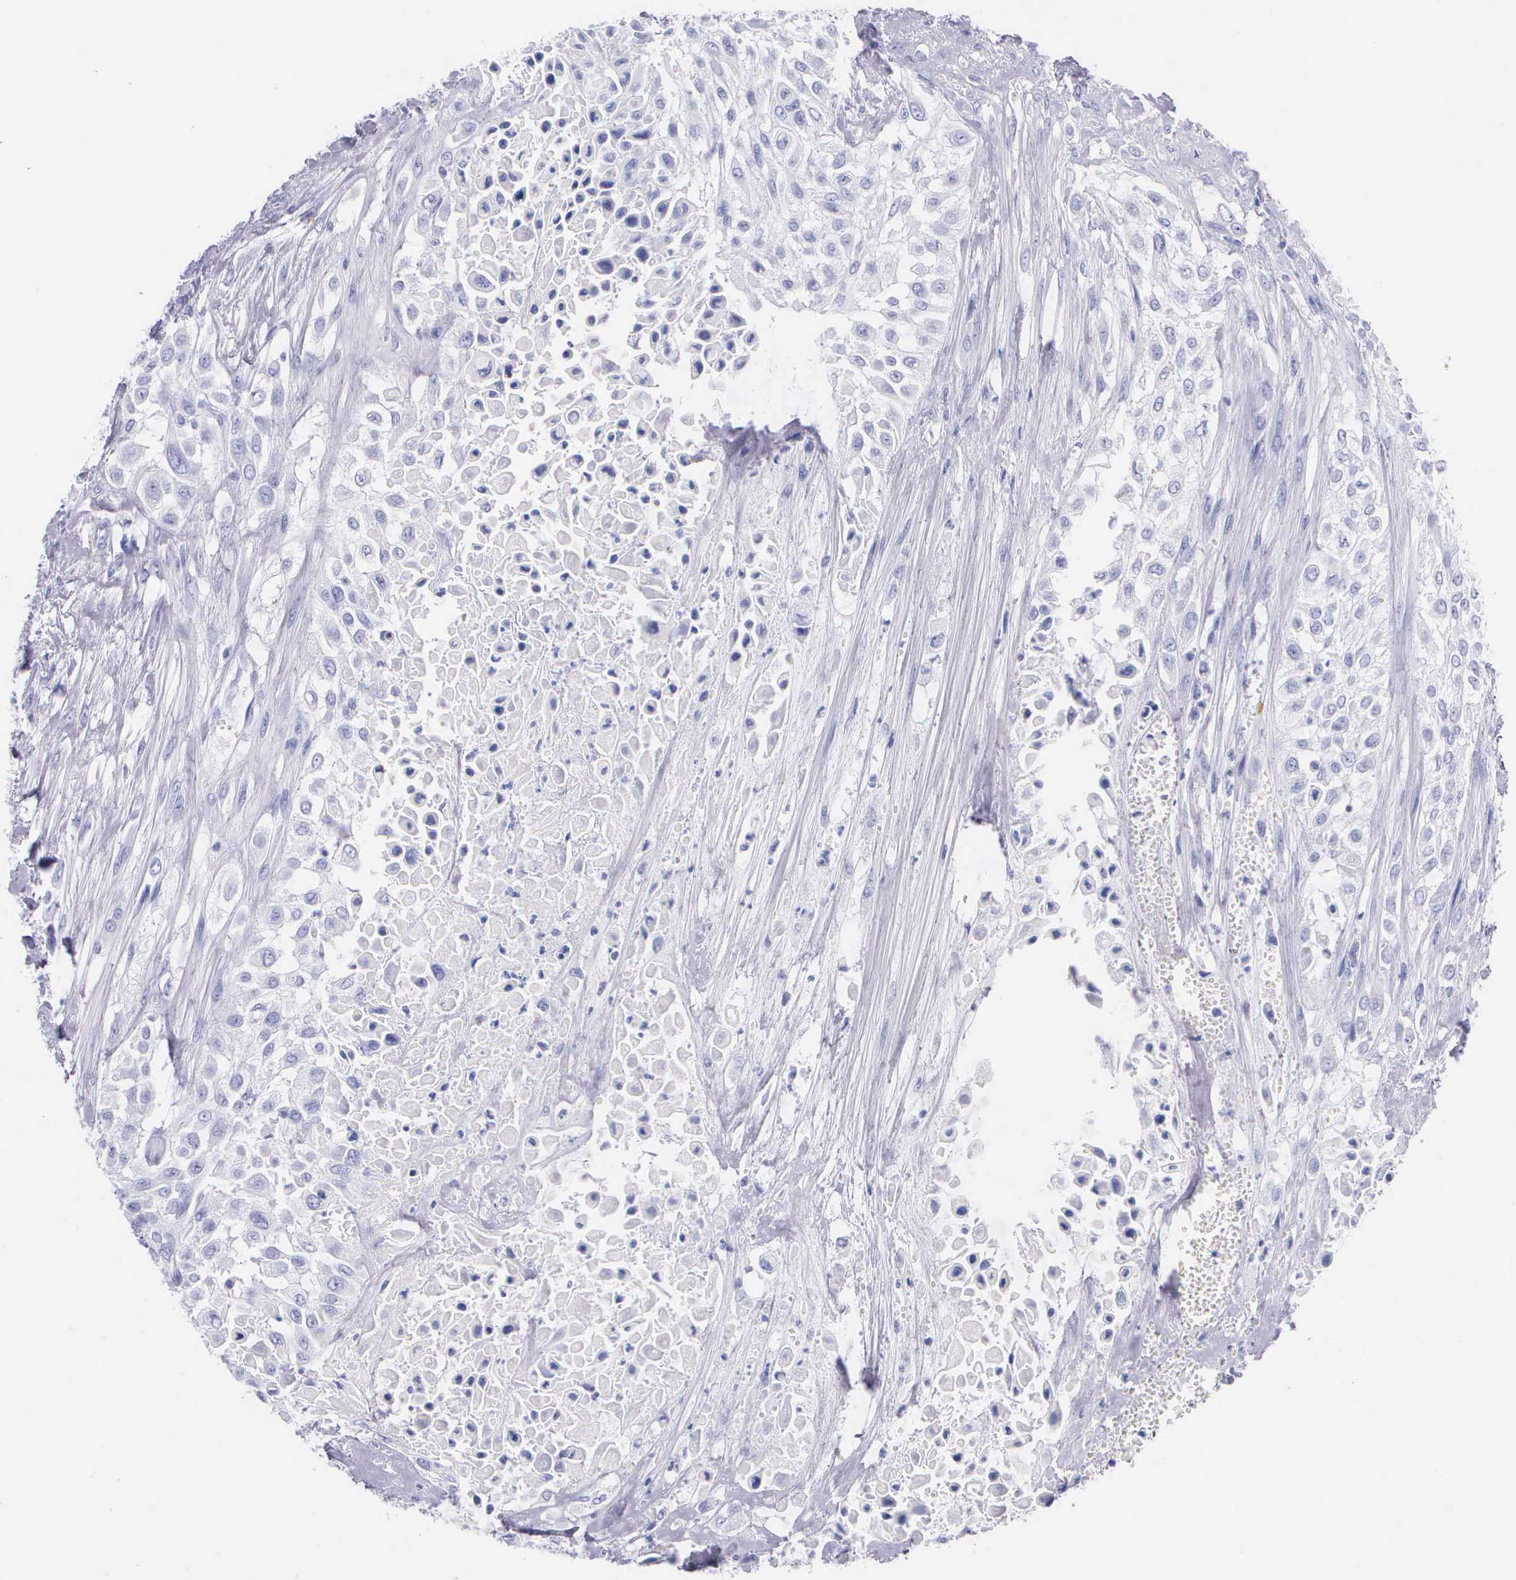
{"staining": {"intensity": "negative", "quantity": "none", "location": "none"}, "tissue": "urothelial cancer", "cell_type": "Tumor cells", "image_type": "cancer", "snomed": [{"axis": "morphology", "description": "Urothelial carcinoma, High grade"}, {"axis": "topography", "description": "Urinary bladder"}], "caption": "DAB (3,3'-diaminobenzidine) immunohistochemical staining of urothelial carcinoma (high-grade) displays no significant staining in tumor cells.", "gene": "KLK3", "patient": {"sex": "male", "age": 57}}